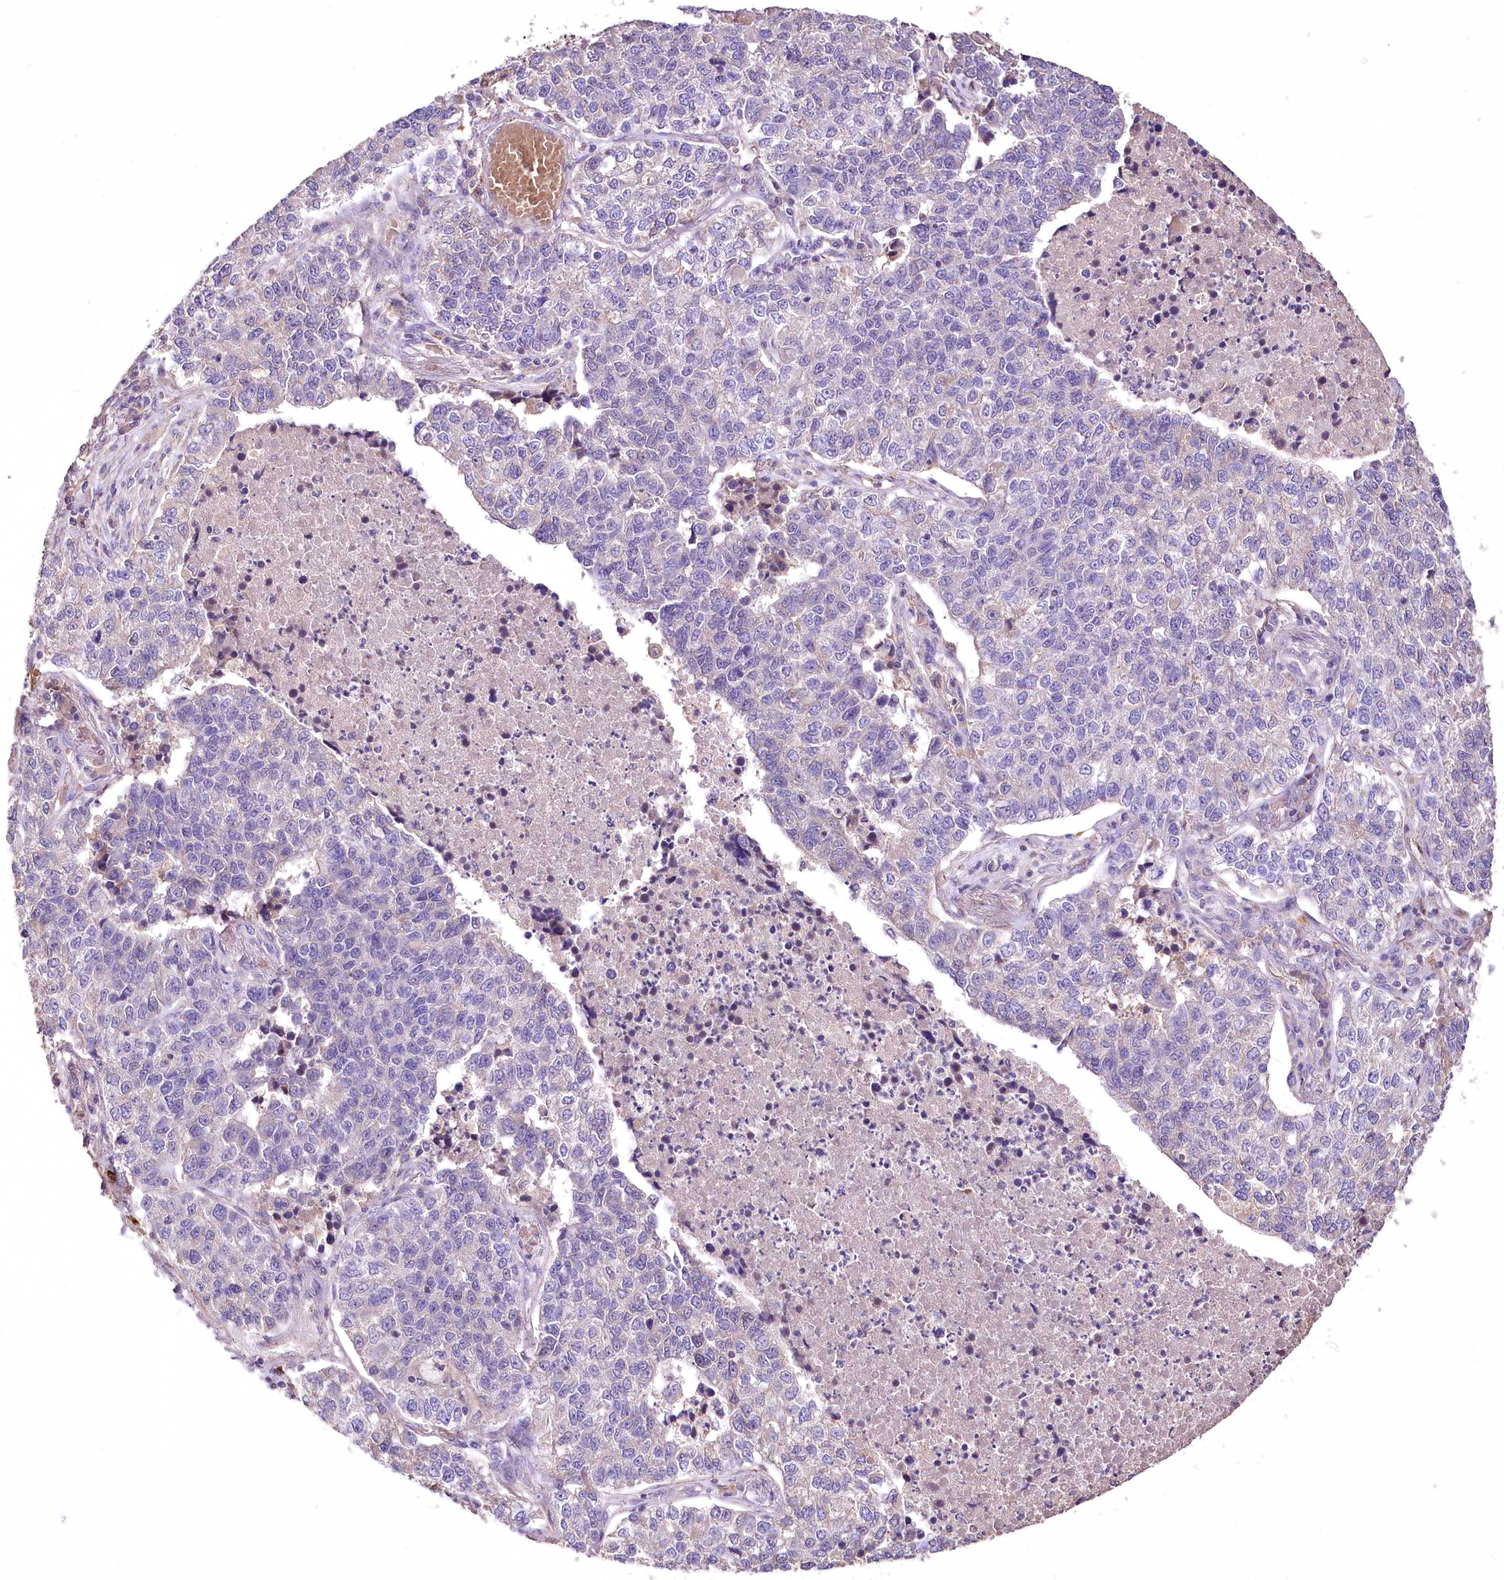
{"staining": {"intensity": "negative", "quantity": "none", "location": "none"}, "tissue": "lung cancer", "cell_type": "Tumor cells", "image_type": "cancer", "snomed": [{"axis": "morphology", "description": "Adenocarcinoma, NOS"}, {"axis": "topography", "description": "Lung"}], "caption": "Histopathology image shows no protein expression in tumor cells of adenocarcinoma (lung) tissue.", "gene": "PCYOX1L", "patient": {"sex": "male", "age": 49}}